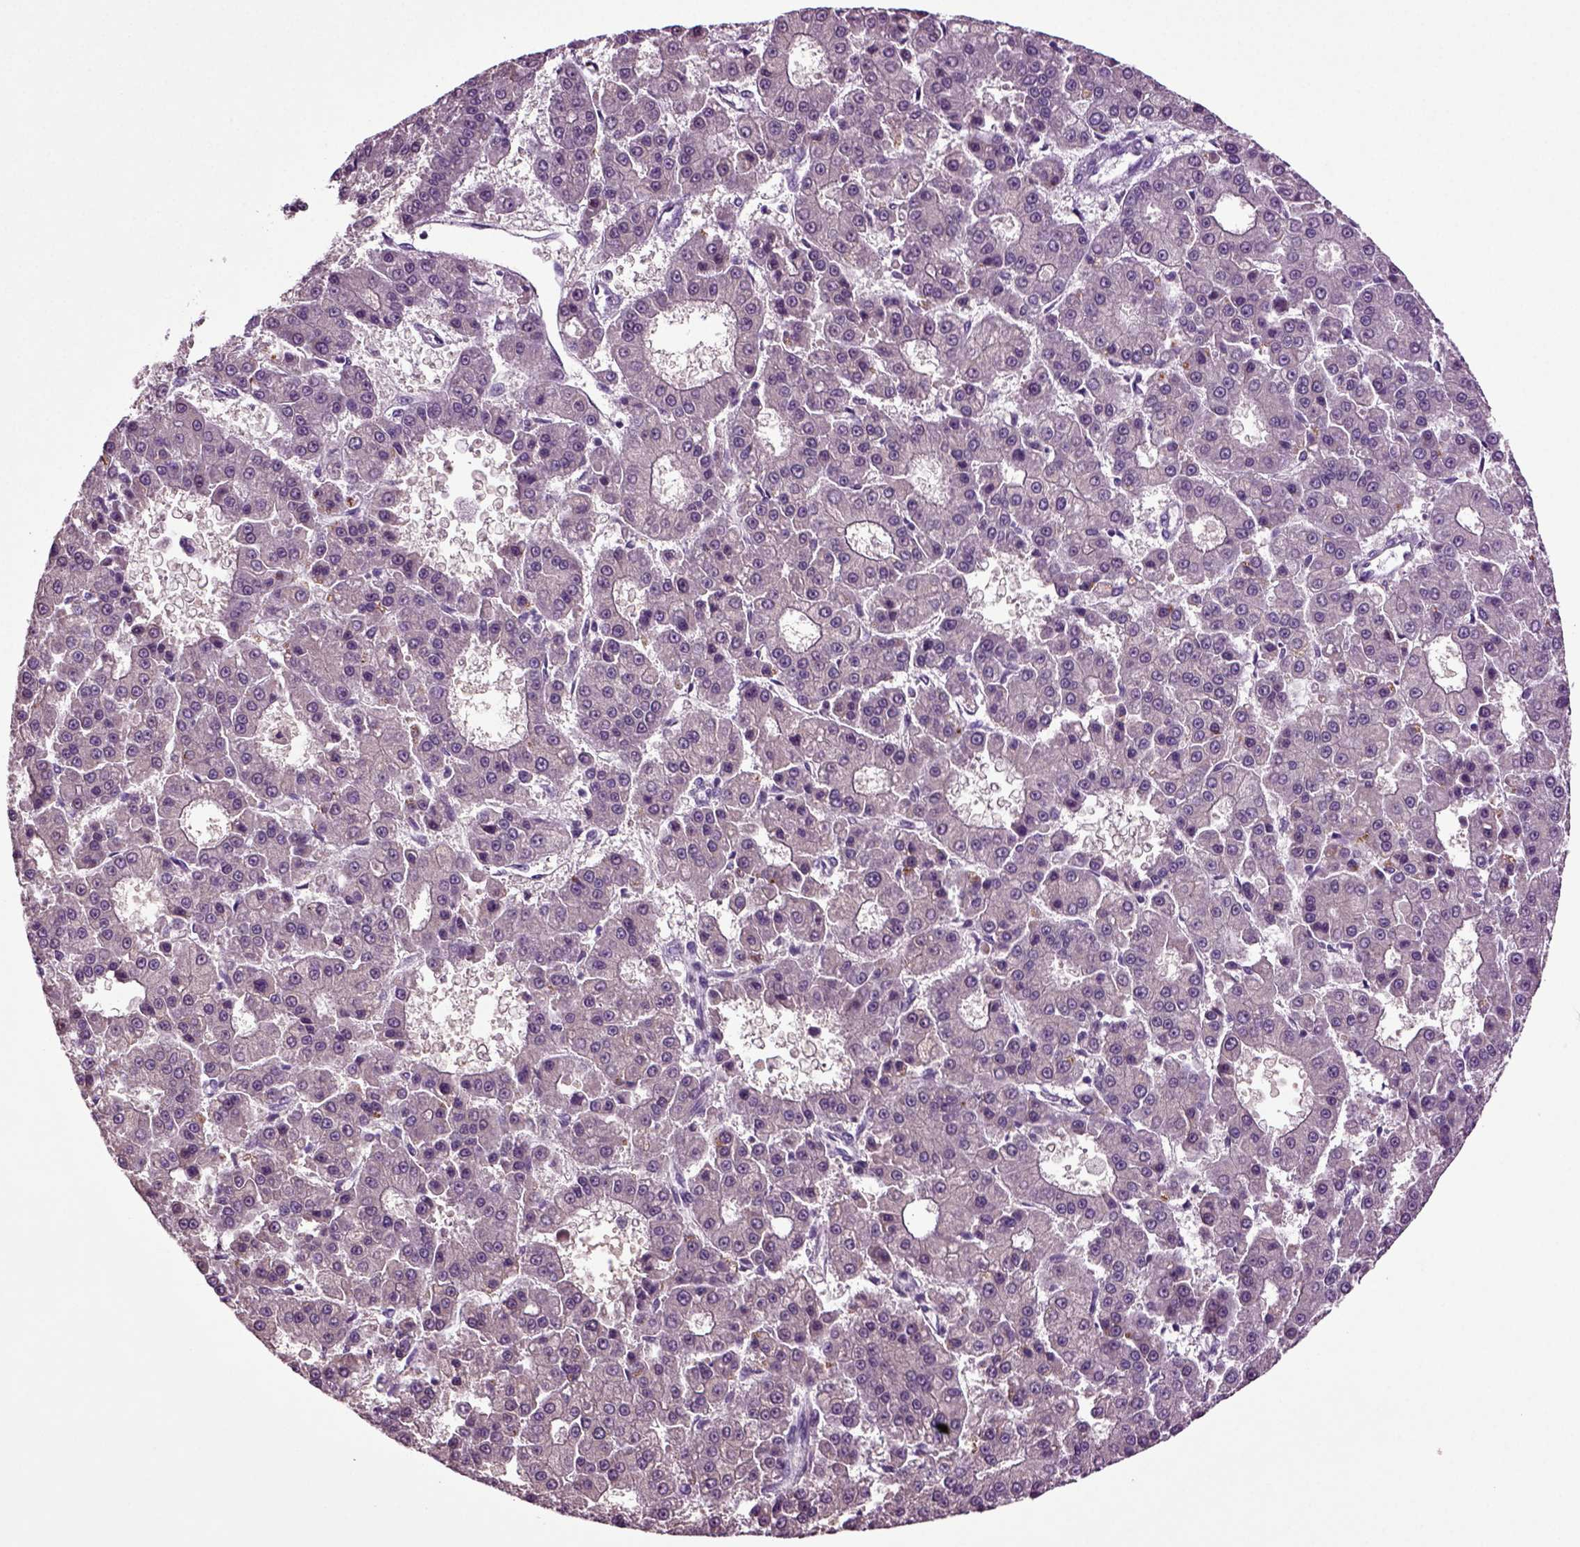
{"staining": {"intensity": "negative", "quantity": "none", "location": "none"}, "tissue": "liver cancer", "cell_type": "Tumor cells", "image_type": "cancer", "snomed": [{"axis": "morphology", "description": "Carcinoma, Hepatocellular, NOS"}, {"axis": "topography", "description": "Liver"}], "caption": "Tumor cells show no significant protein positivity in liver hepatocellular carcinoma. (DAB IHC, high magnification).", "gene": "FGF11", "patient": {"sex": "male", "age": 70}}